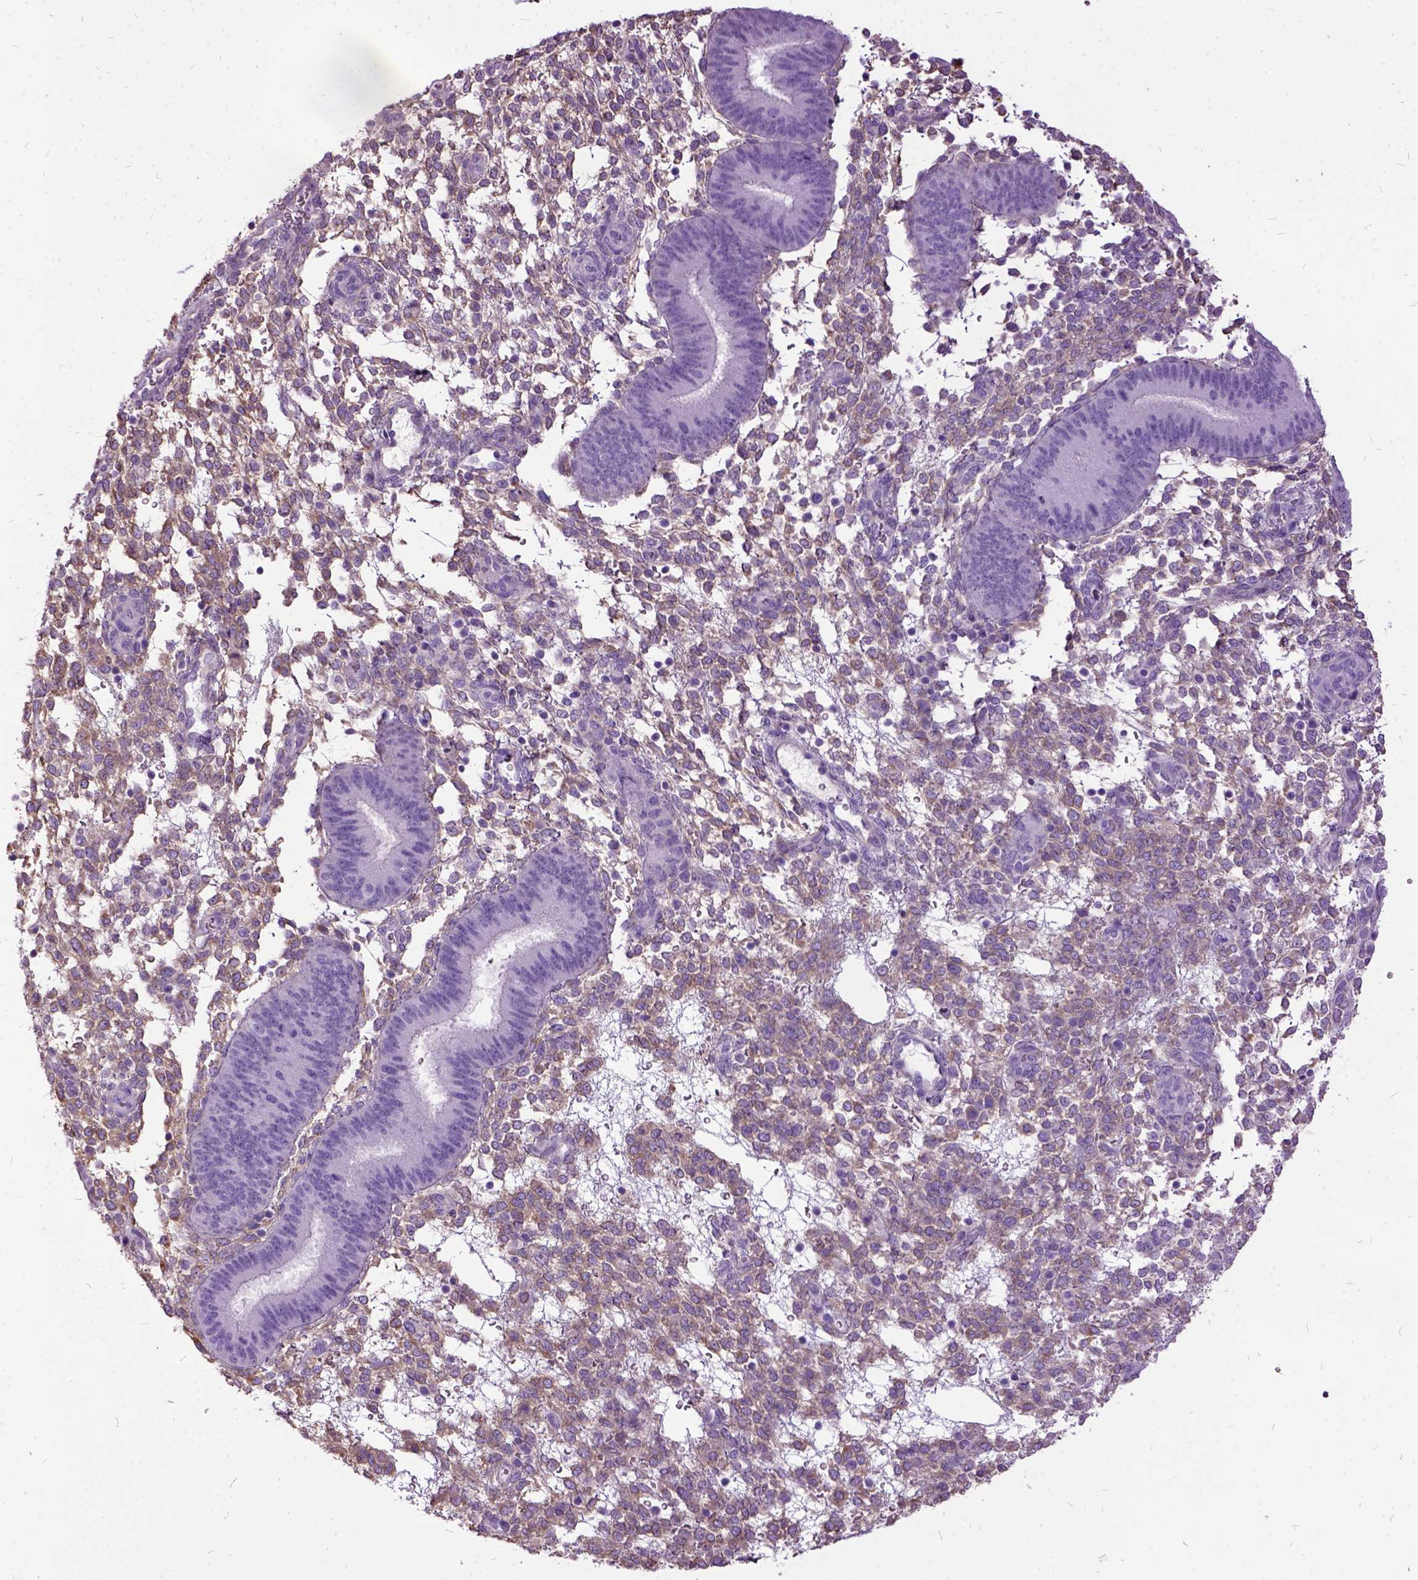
{"staining": {"intensity": "weak", "quantity": "25%-75%", "location": "cytoplasmic/membranous"}, "tissue": "endometrium", "cell_type": "Cells in endometrial stroma", "image_type": "normal", "snomed": [{"axis": "morphology", "description": "Normal tissue, NOS"}, {"axis": "topography", "description": "Endometrium"}], "caption": "Immunohistochemistry (IHC) of unremarkable human endometrium demonstrates low levels of weak cytoplasmic/membranous expression in approximately 25%-75% of cells in endometrial stroma. Nuclei are stained in blue.", "gene": "MME", "patient": {"sex": "female", "age": 39}}